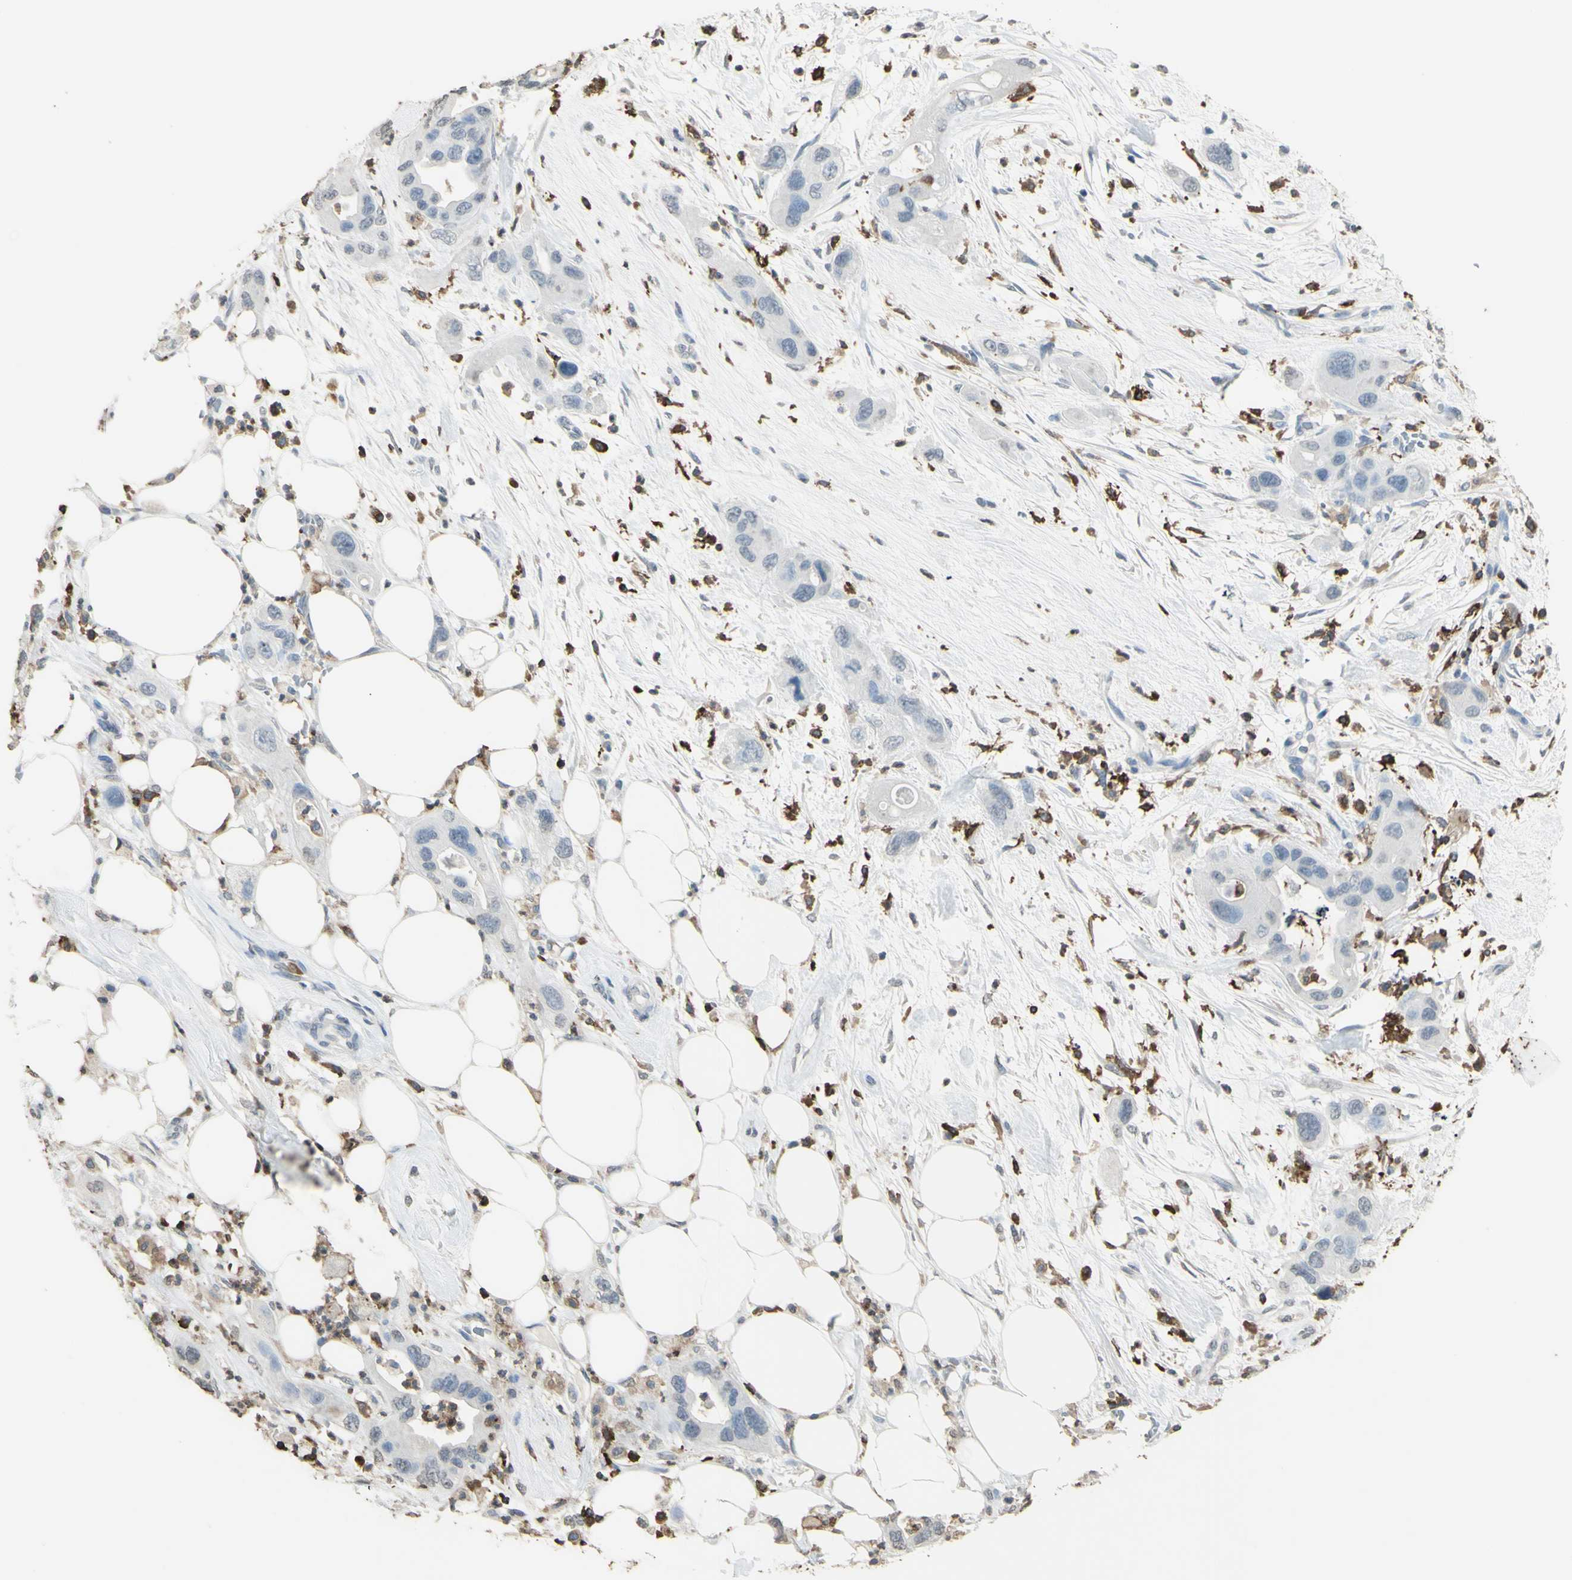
{"staining": {"intensity": "negative", "quantity": "none", "location": "none"}, "tissue": "pancreatic cancer", "cell_type": "Tumor cells", "image_type": "cancer", "snomed": [{"axis": "morphology", "description": "Adenocarcinoma, NOS"}, {"axis": "topography", "description": "Pancreas"}], "caption": "Image shows no protein expression in tumor cells of pancreatic adenocarcinoma tissue.", "gene": "PSTPIP1", "patient": {"sex": "female", "age": 71}}